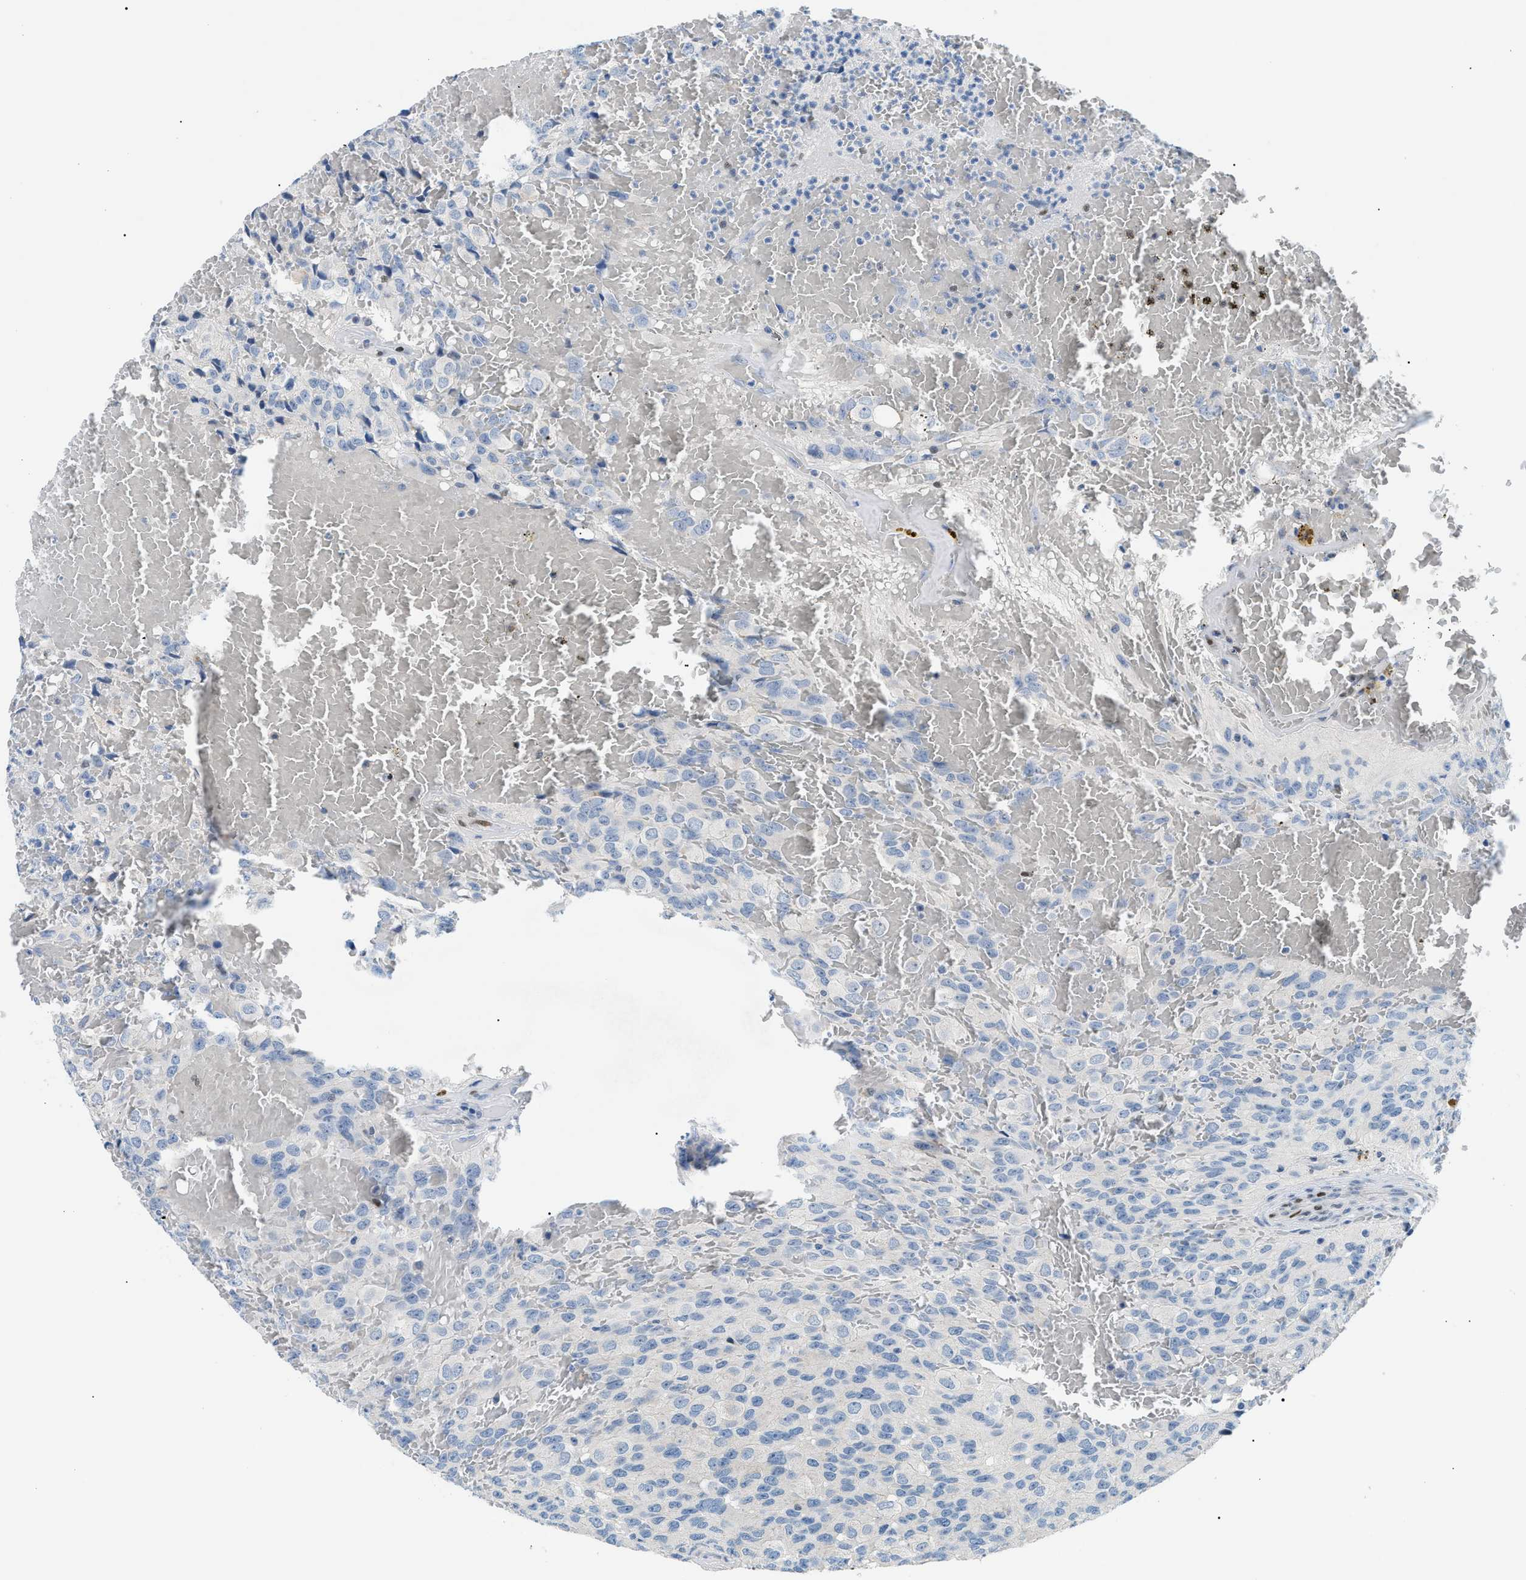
{"staining": {"intensity": "negative", "quantity": "none", "location": "none"}, "tissue": "glioma", "cell_type": "Tumor cells", "image_type": "cancer", "snomed": [{"axis": "morphology", "description": "Glioma, malignant, High grade"}, {"axis": "topography", "description": "Brain"}], "caption": "The histopathology image demonstrates no significant expression in tumor cells of glioma.", "gene": "SMARCC1", "patient": {"sex": "male", "age": 32}}